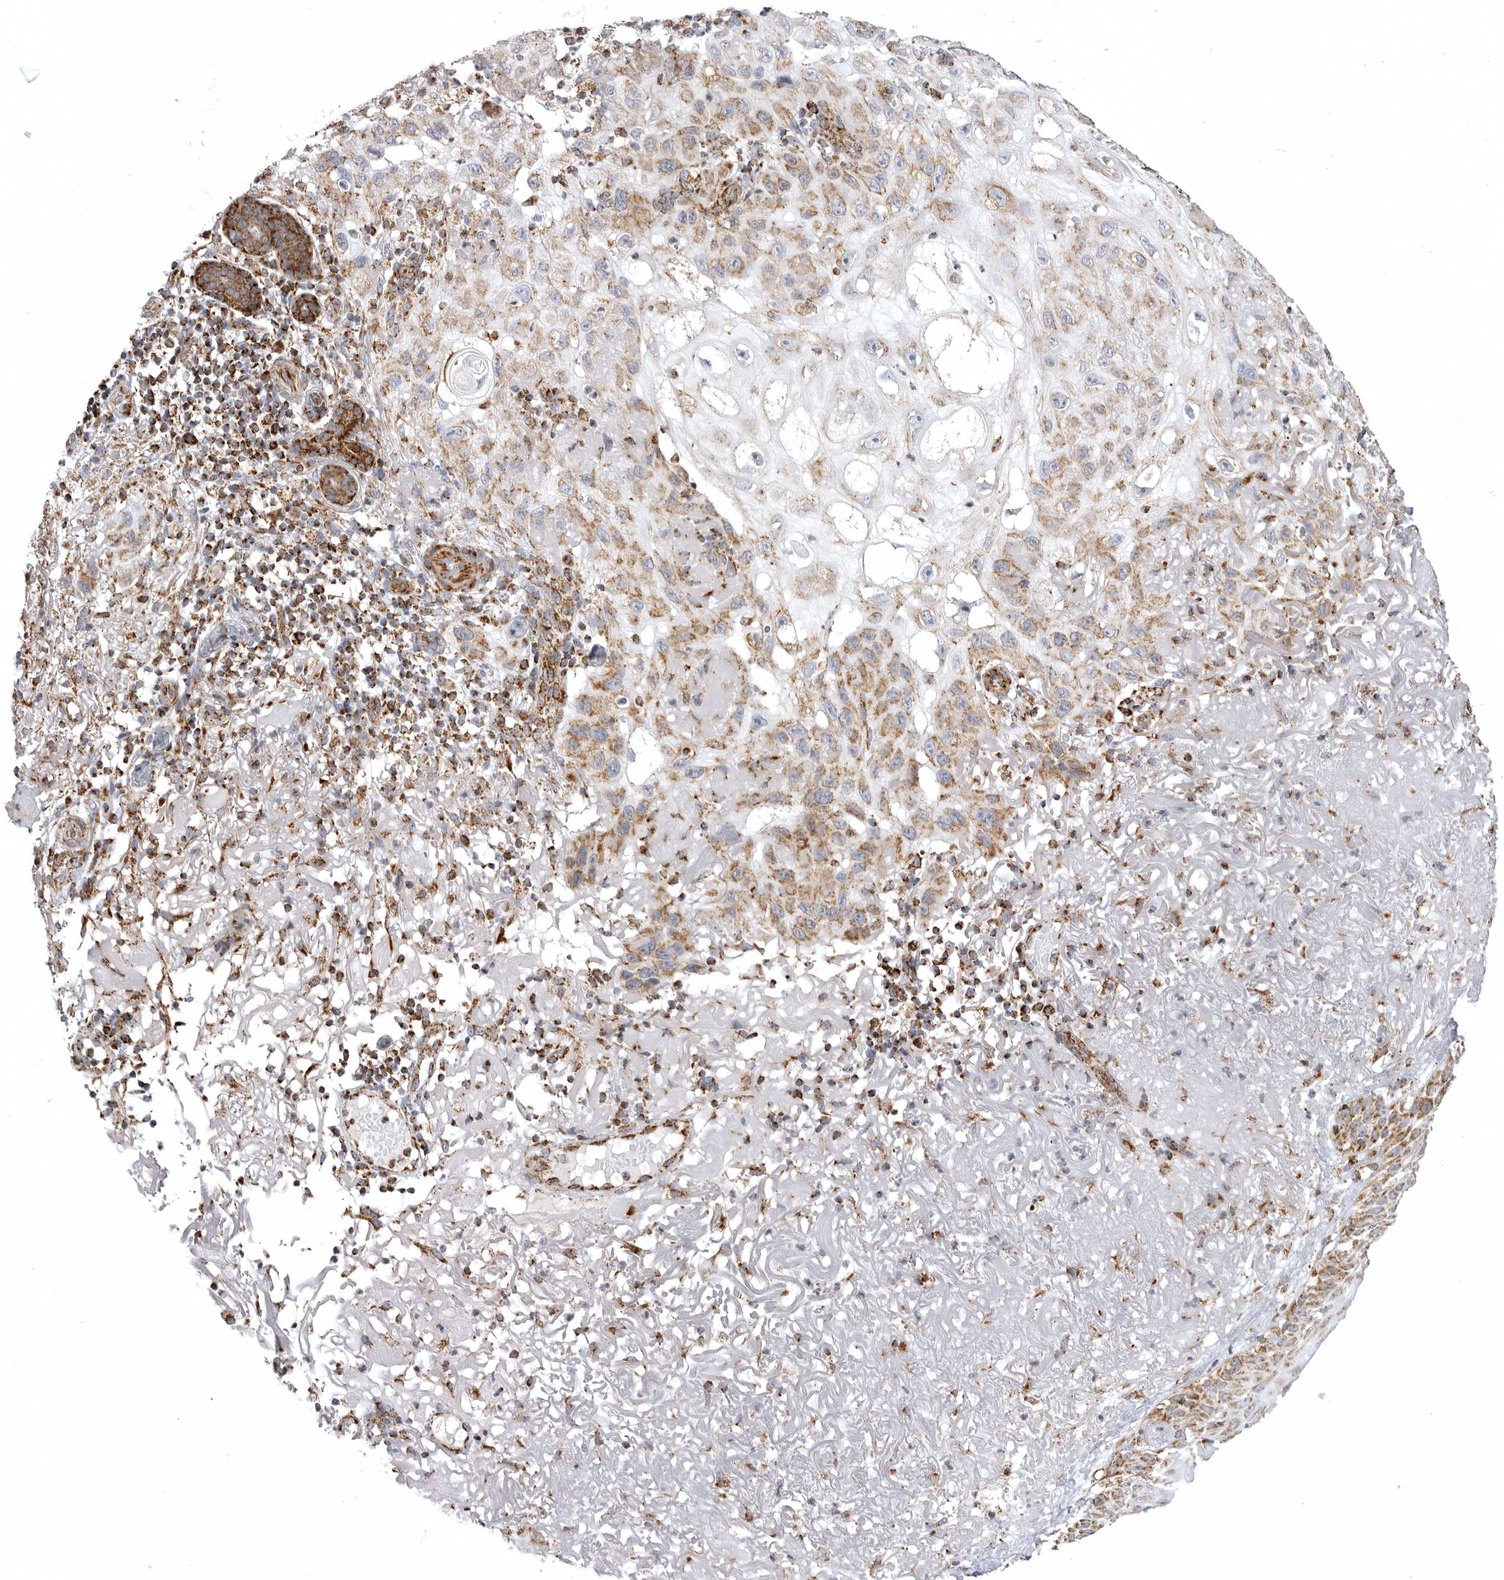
{"staining": {"intensity": "moderate", "quantity": ">75%", "location": "cytoplasmic/membranous"}, "tissue": "skin cancer", "cell_type": "Tumor cells", "image_type": "cancer", "snomed": [{"axis": "morphology", "description": "Normal tissue, NOS"}, {"axis": "morphology", "description": "Squamous cell carcinoma, NOS"}, {"axis": "topography", "description": "Skin"}], "caption": "Human skin squamous cell carcinoma stained with a brown dye exhibits moderate cytoplasmic/membranous positive positivity in about >75% of tumor cells.", "gene": "TUFM", "patient": {"sex": "female", "age": 96}}